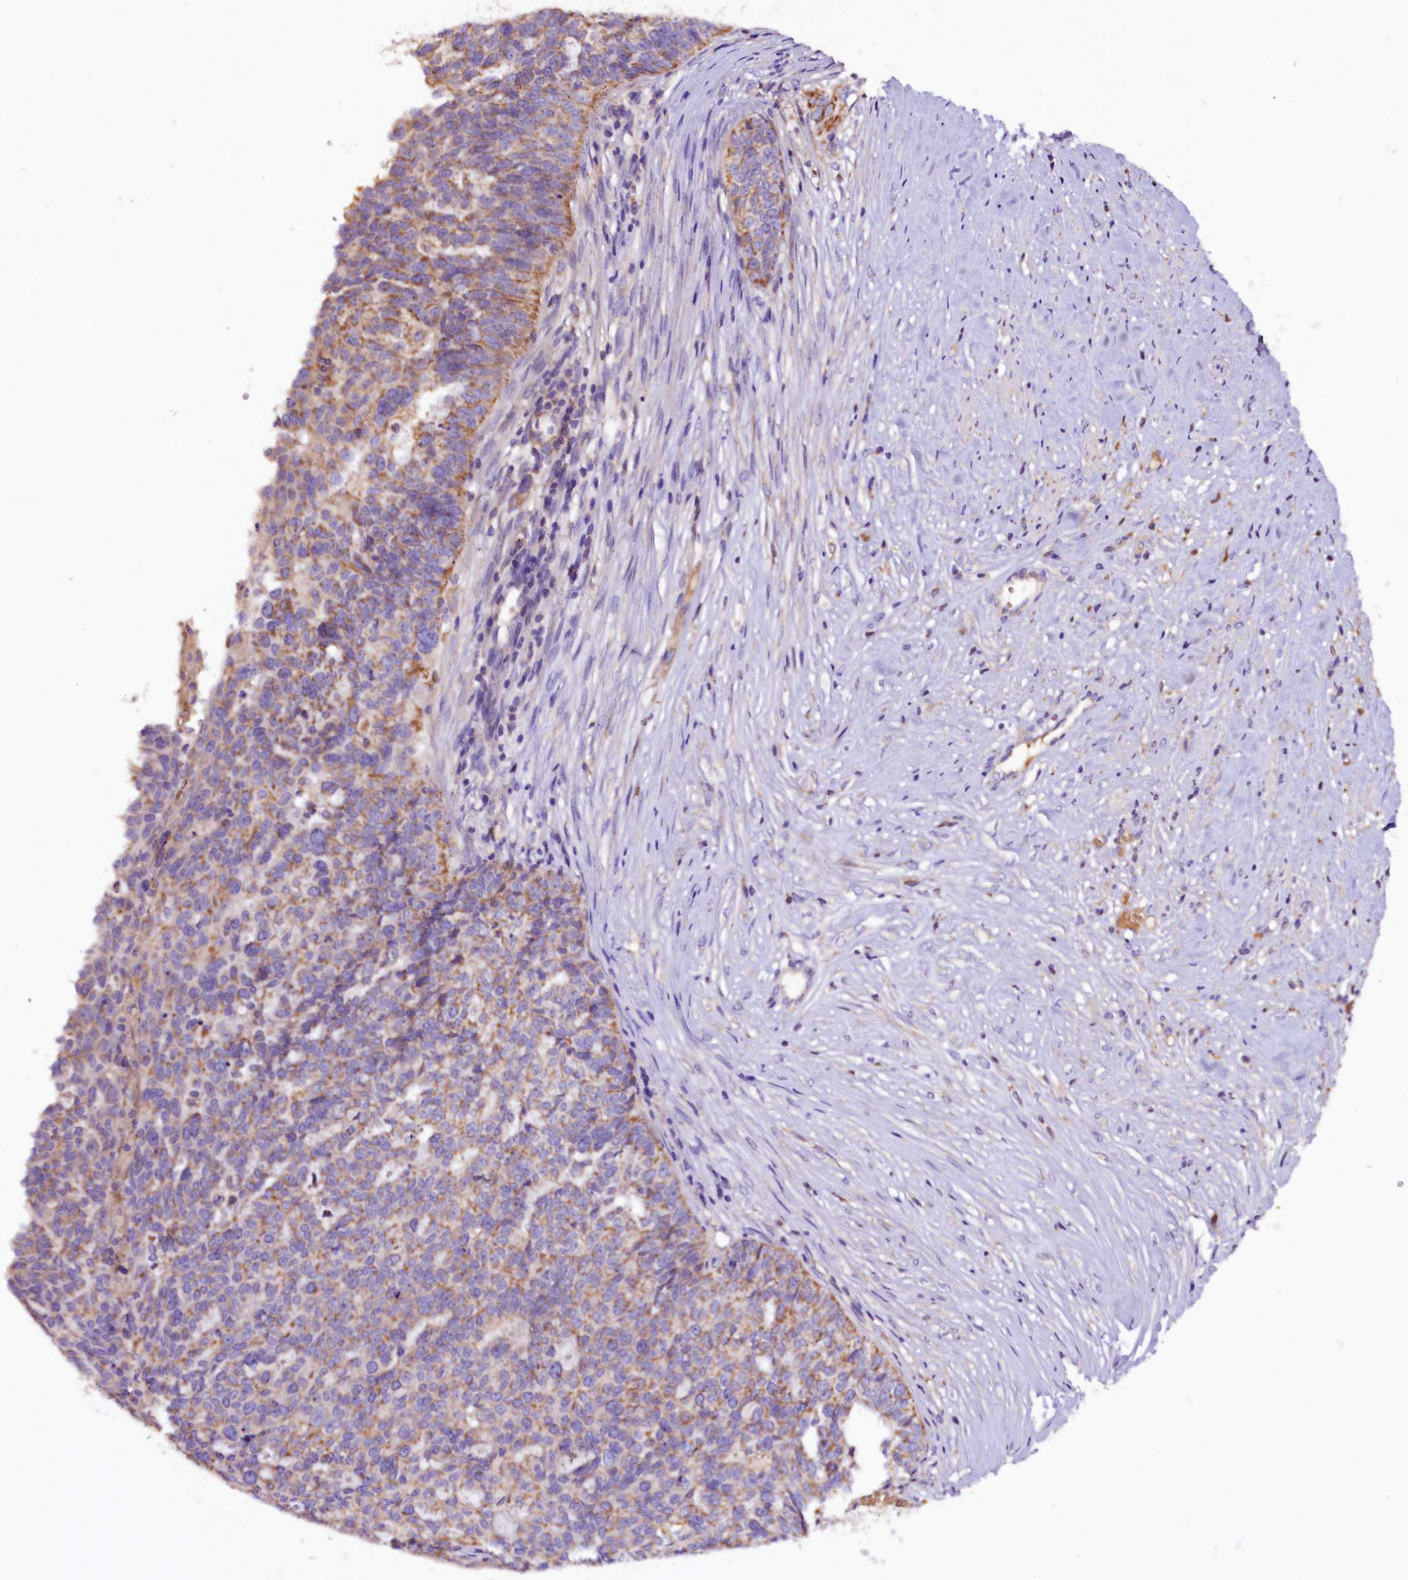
{"staining": {"intensity": "moderate", "quantity": ">75%", "location": "cytoplasmic/membranous"}, "tissue": "ovarian cancer", "cell_type": "Tumor cells", "image_type": "cancer", "snomed": [{"axis": "morphology", "description": "Cystadenocarcinoma, serous, NOS"}, {"axis": "topography", "description": "Ovary"}], "caption": "Protein analysis of serous cystadenocarcinoma (ovarian) tissue exhibits moderate cytoplasmic/membranous positivity in approximately >75% of tumor cells.", "gene": "SIX5", "patient": {"sex": "female", "age": 59}}